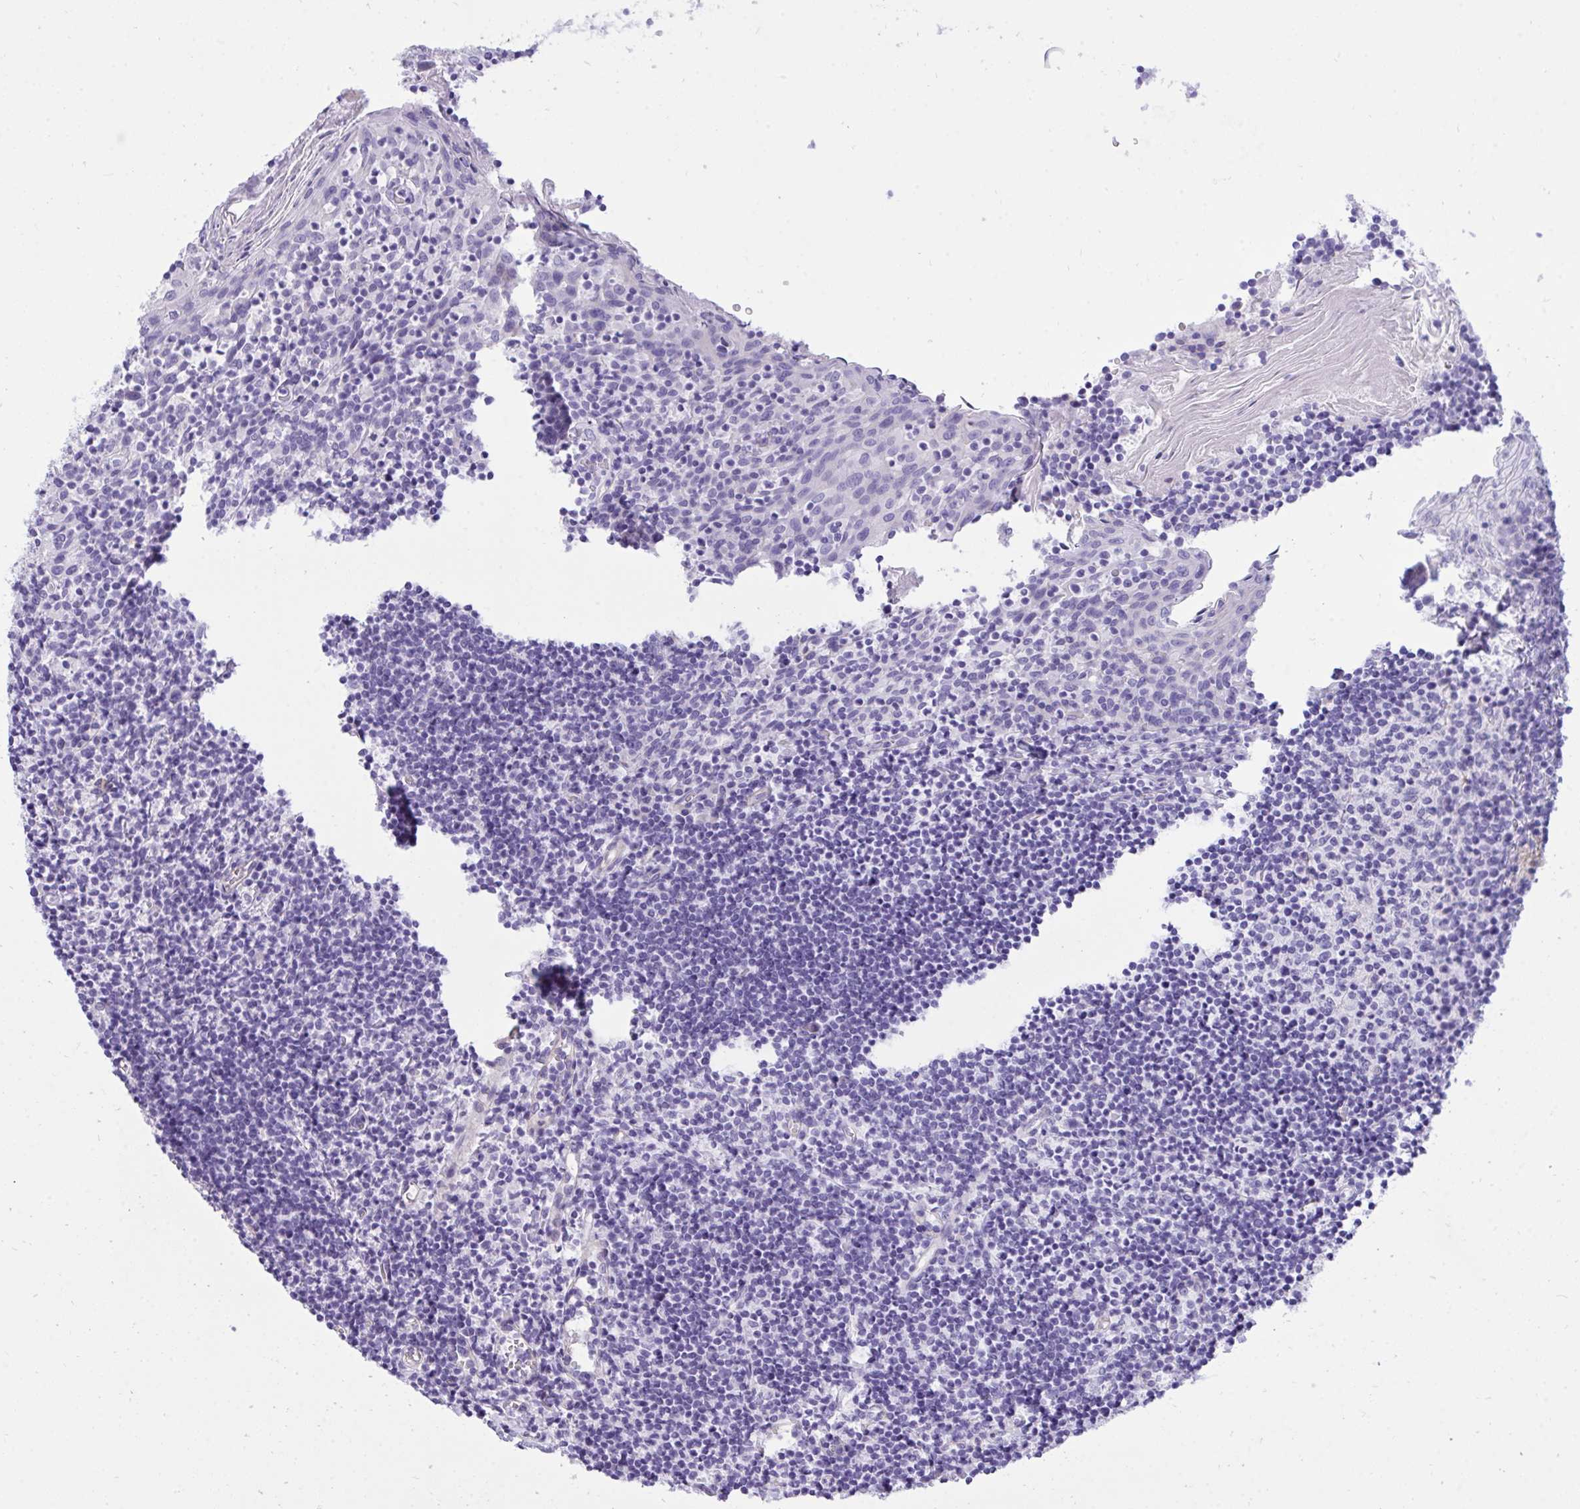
{"staining": {"intensity": "negative", "quantity": "none", "location": "none"}, "tissue": "tonsil", "cell_type": "Germinal center cells", "image_type": "normal", "snomed": [{"axis": "morphology", "description": "Normal tissue, NOS"}, {"axis": "topography", "description": "Tonsil"}], "caption": "High power microscopy histopathology image of an immunohistochemistry (IHC) histopathology image of unremarkable tonsil, revealing no significant staining in germinal center cells.", "gene": "TLN2", "patient": {"sex": "female", "age": 10}}